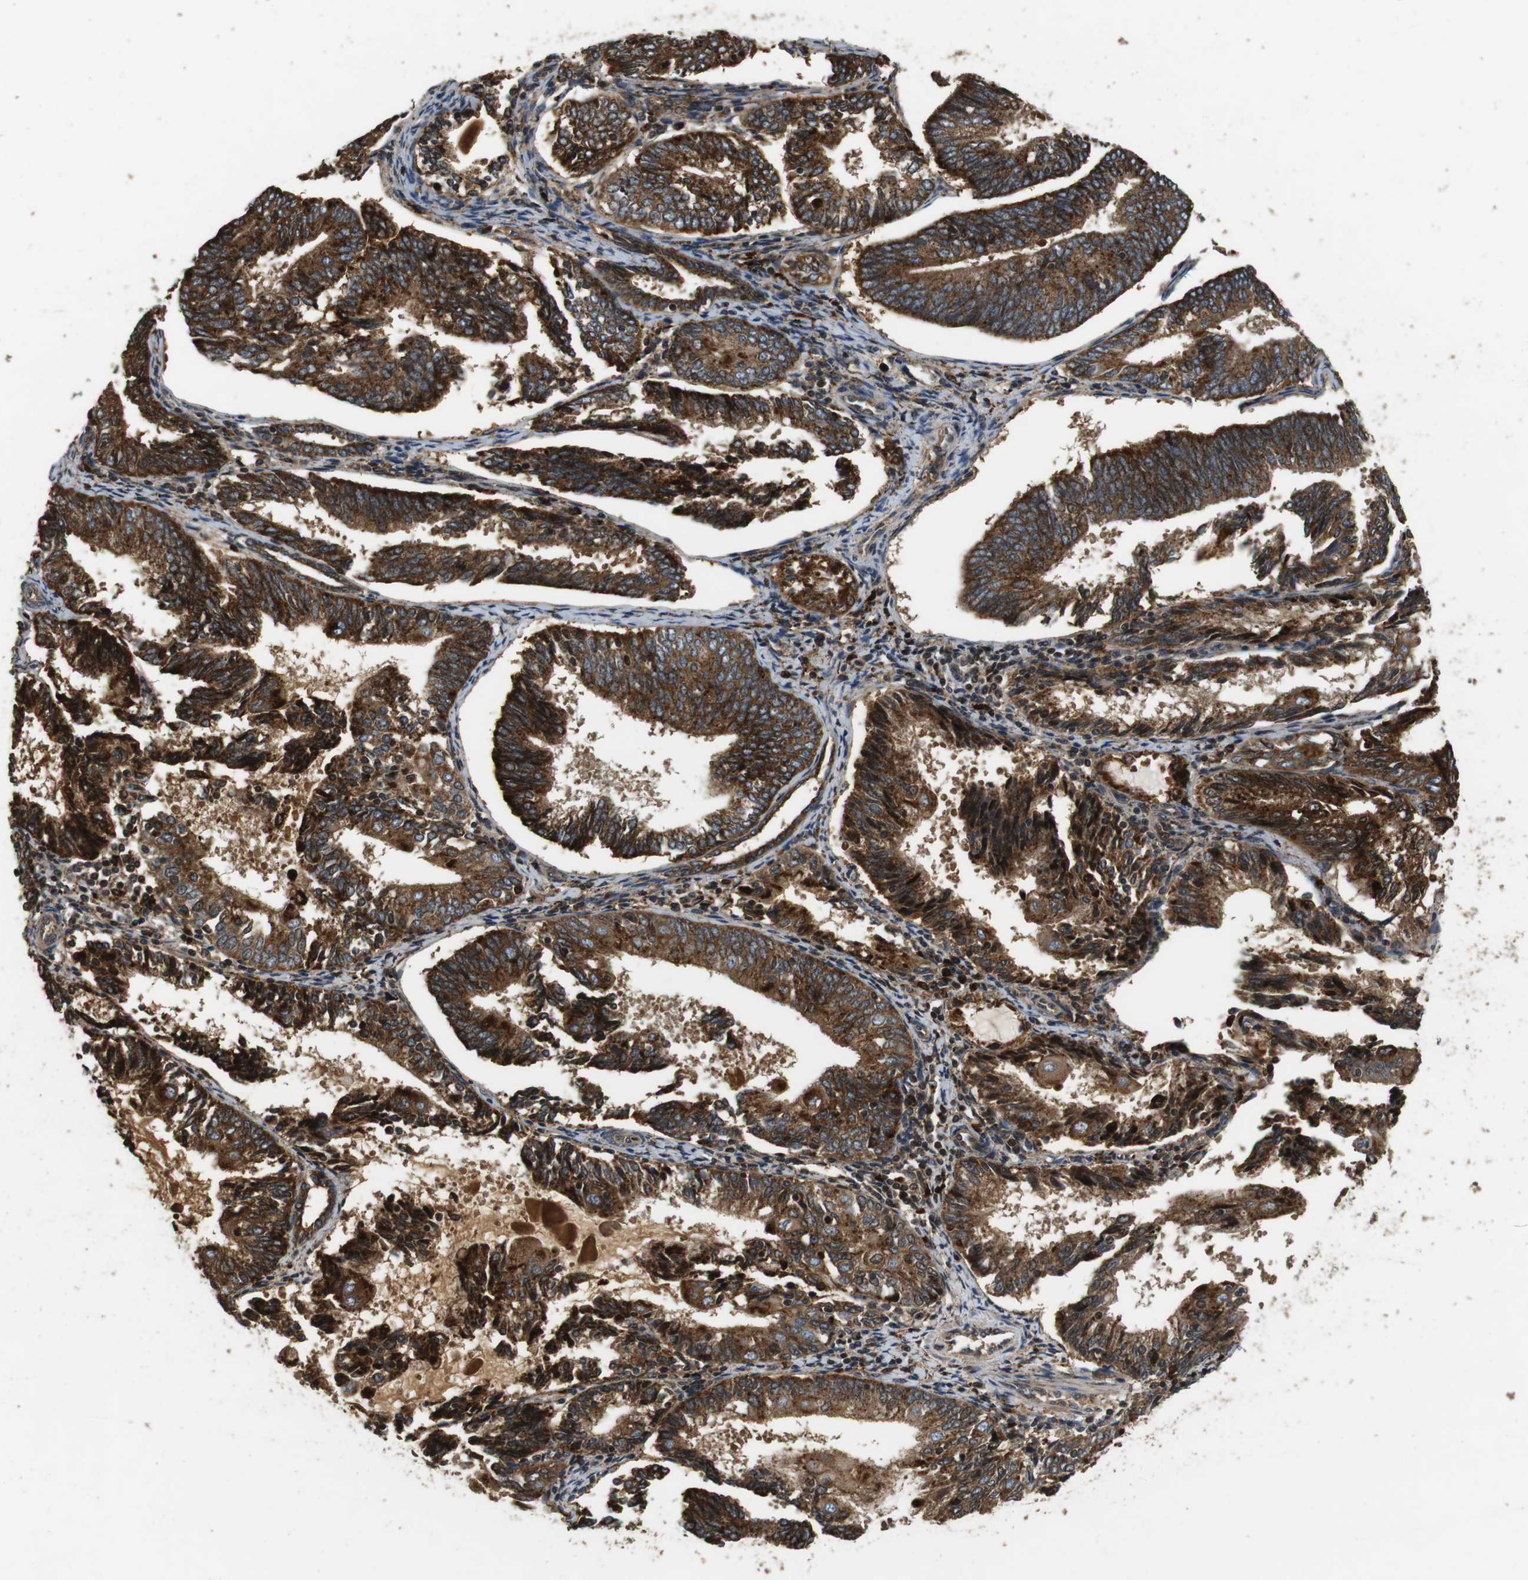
{"staining": {"intensity": "strong", "quantity": ">75%", "location": "cytoplasmic/membranous"}, "tissue": "endometrial cancer", "cell_type": "Tumor cells", "image_type": "cancer", "snomed": [{"axis": "morphology", "description": "Adenocarcinoma, NOS"}, {"axis": "topography", "description": "Endometrium"}], "caption": "The micrograph displays a brown stain indicating the presence of a protein in the cytoplasmic/membranous of tumor cells in adenocarcinoma (endometrial). (Stains: DAB (3,3'-diaminobenzidine) in brown, nuclei in blue, Microscopy: brightfield microscopy at high magnification).", "gene": "TXNRD1", "patient": {"sex": "female", "age": 81}}